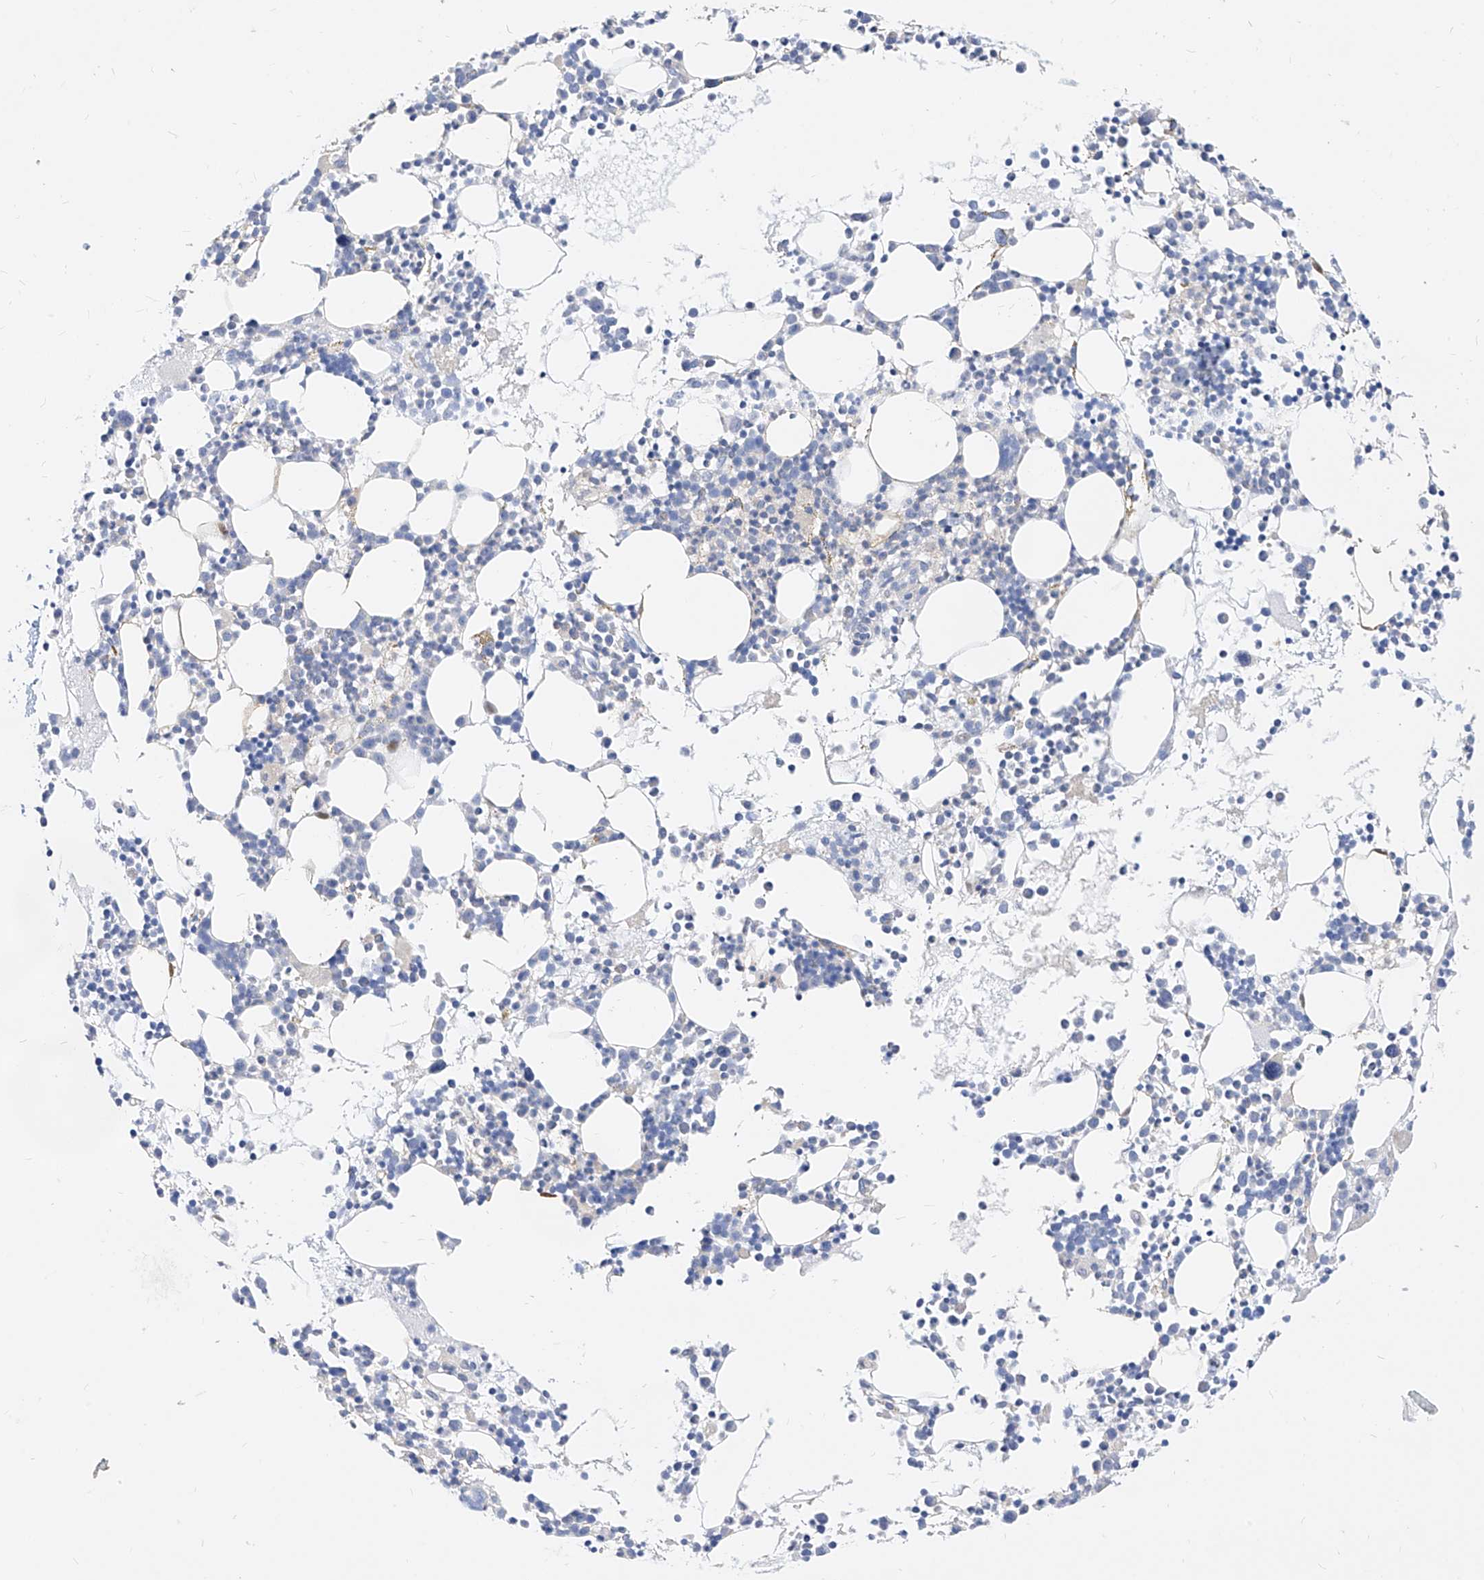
{"staining": {"intensity": "negative", "quantity": "none", "location": "none"}, "tissue": "bone marrow", "cell_type": "Hematopoietic cells", "image_type": "normal", "snomed": [{"axis": "morphology", "description": "Normal tissue, NOS"}, {"axis": "topography", "description": "Bone marrow"}], "caption": "Immunohistochemical staining of normal human bone marrow reveals no significant expression in hematopoietic cells.", "gene": "ZZEF1", "patient": {"sex": "female", "age": 62}}